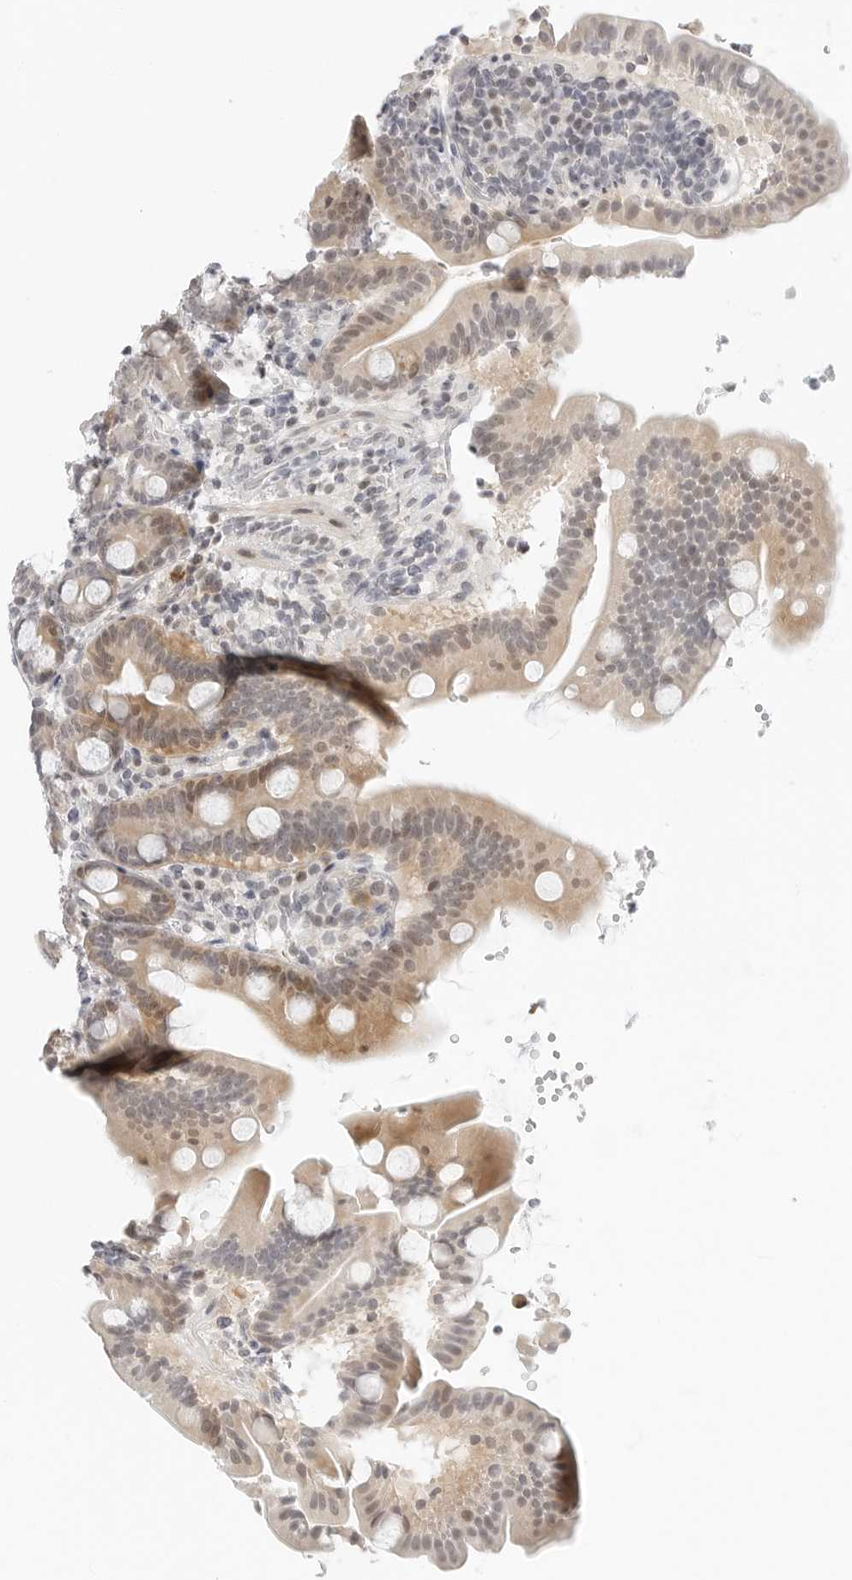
{"staining": {"intensity": "moderate", "quantity": "25%-75%", "location": "cytoplasmic/membranous,nuclear"}, "tissue": "duodenum", "cell_type": "Glandular cells", "image_type": "normal", "snomed": [{"axis": "morphology", "description": "Normal tissue, NOS"}, {"axis": "topography", "description": "Duodenum"}], "caption": "IHC (DAB (3,3'-diaminobenzidine)) staining of unremarkable human duodenum demonstrates moderate cytoplasmic/membranous,nuclear protein expression in approximately 25%-75% of glandular cells.", "gene": "TSEN2", "patient": {"sex": "male", "age": 54}}